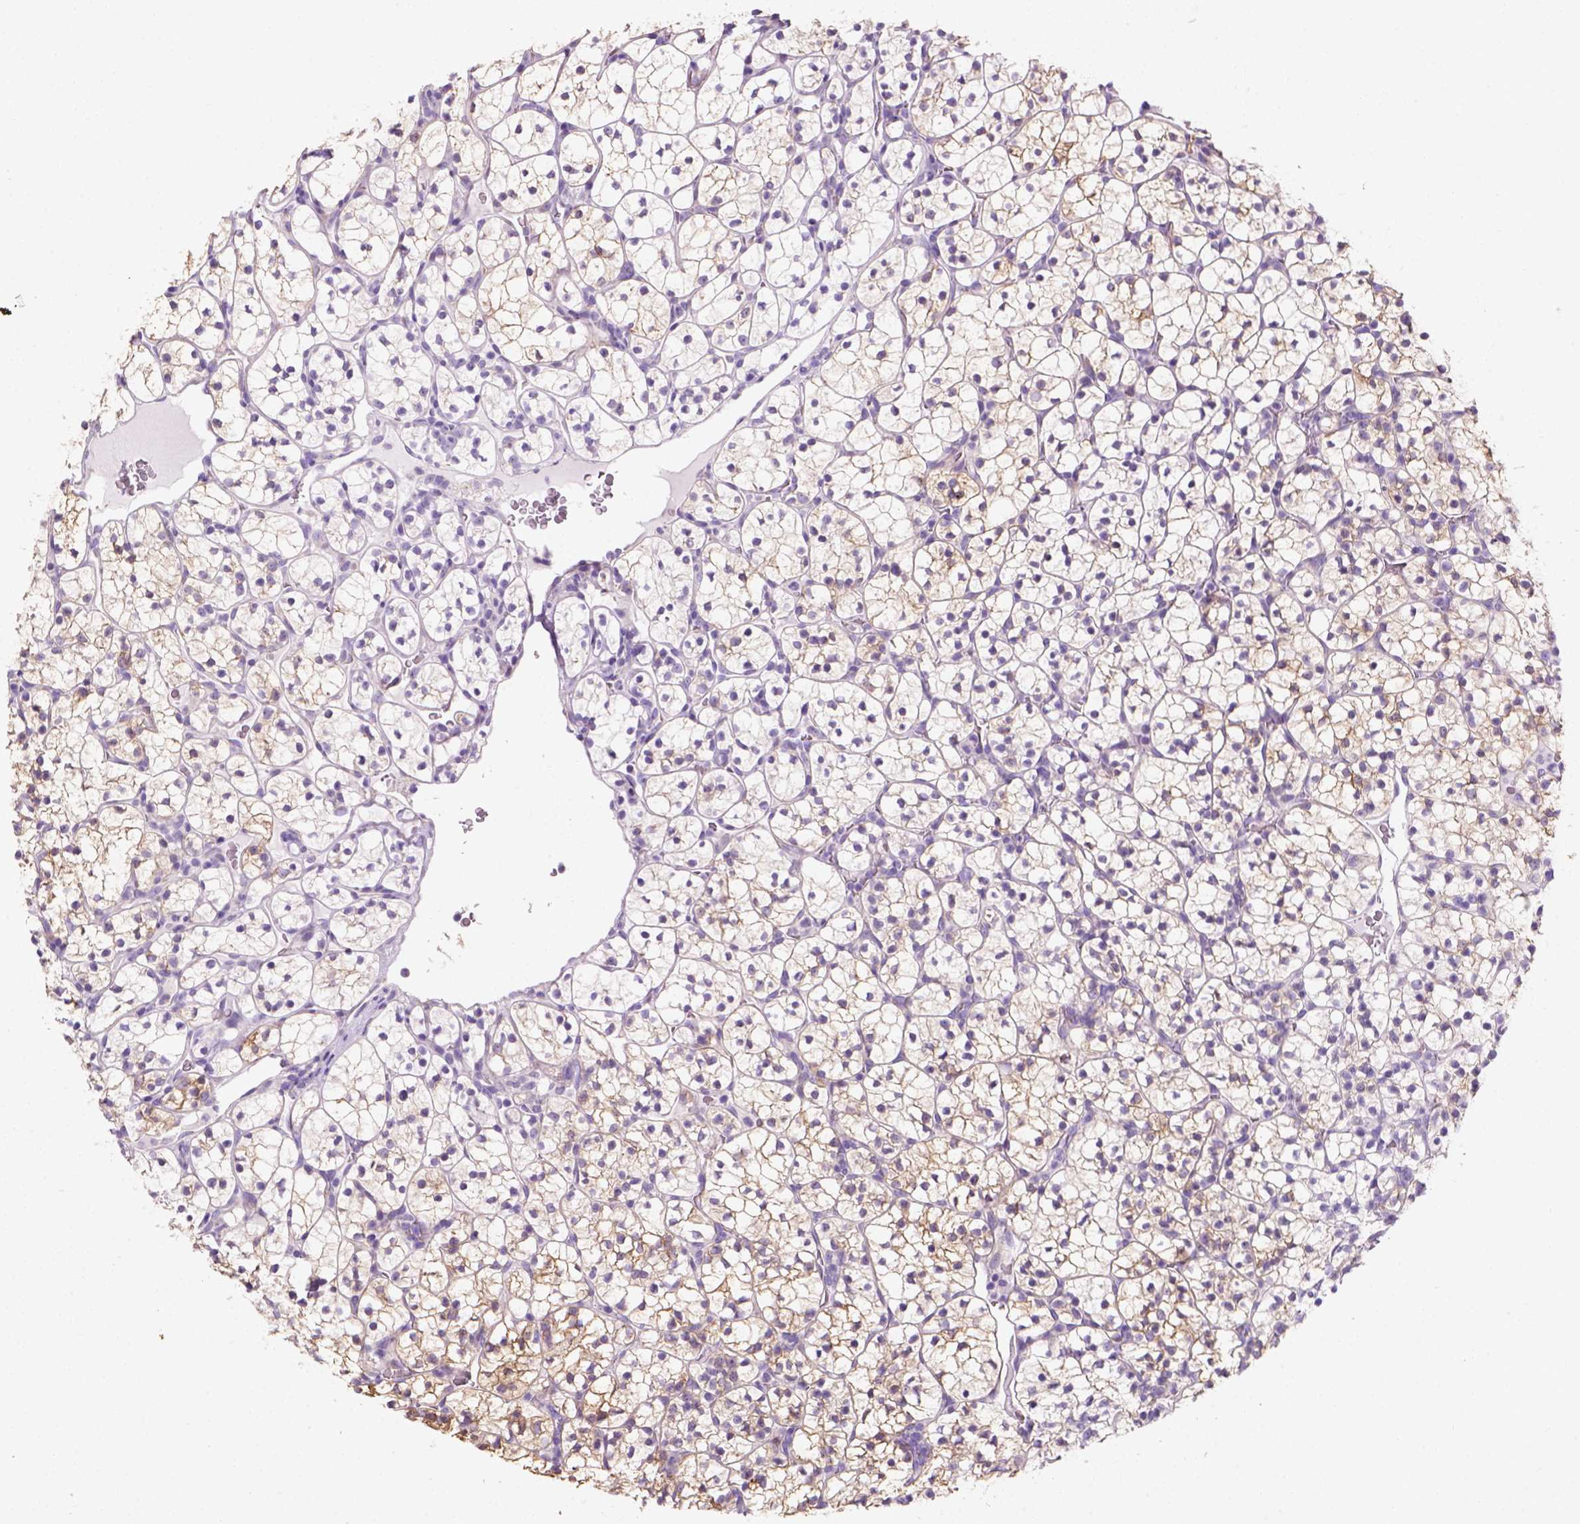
{"staining": {"intensity": "weak", "quantity": "25%-75%", "location": "cytoplasmic/membranous"}, "tissue": "renal cancer", "cell_type": "Tumor cells", "image_type": "cancer", "snomed": [{"axis": "morphology", "description": "Adenocarcinoma, NOS"}, {"axis": "topography", "description": "Kidney"}], "caption": "Immunohistochemical staining of renal cancer reveals weak cytoplasmic/membranous protein expression in approximately 25%-75% of tumor cells.", "gene": "CES2", "patient": {"sex": "female", "age": 89}}